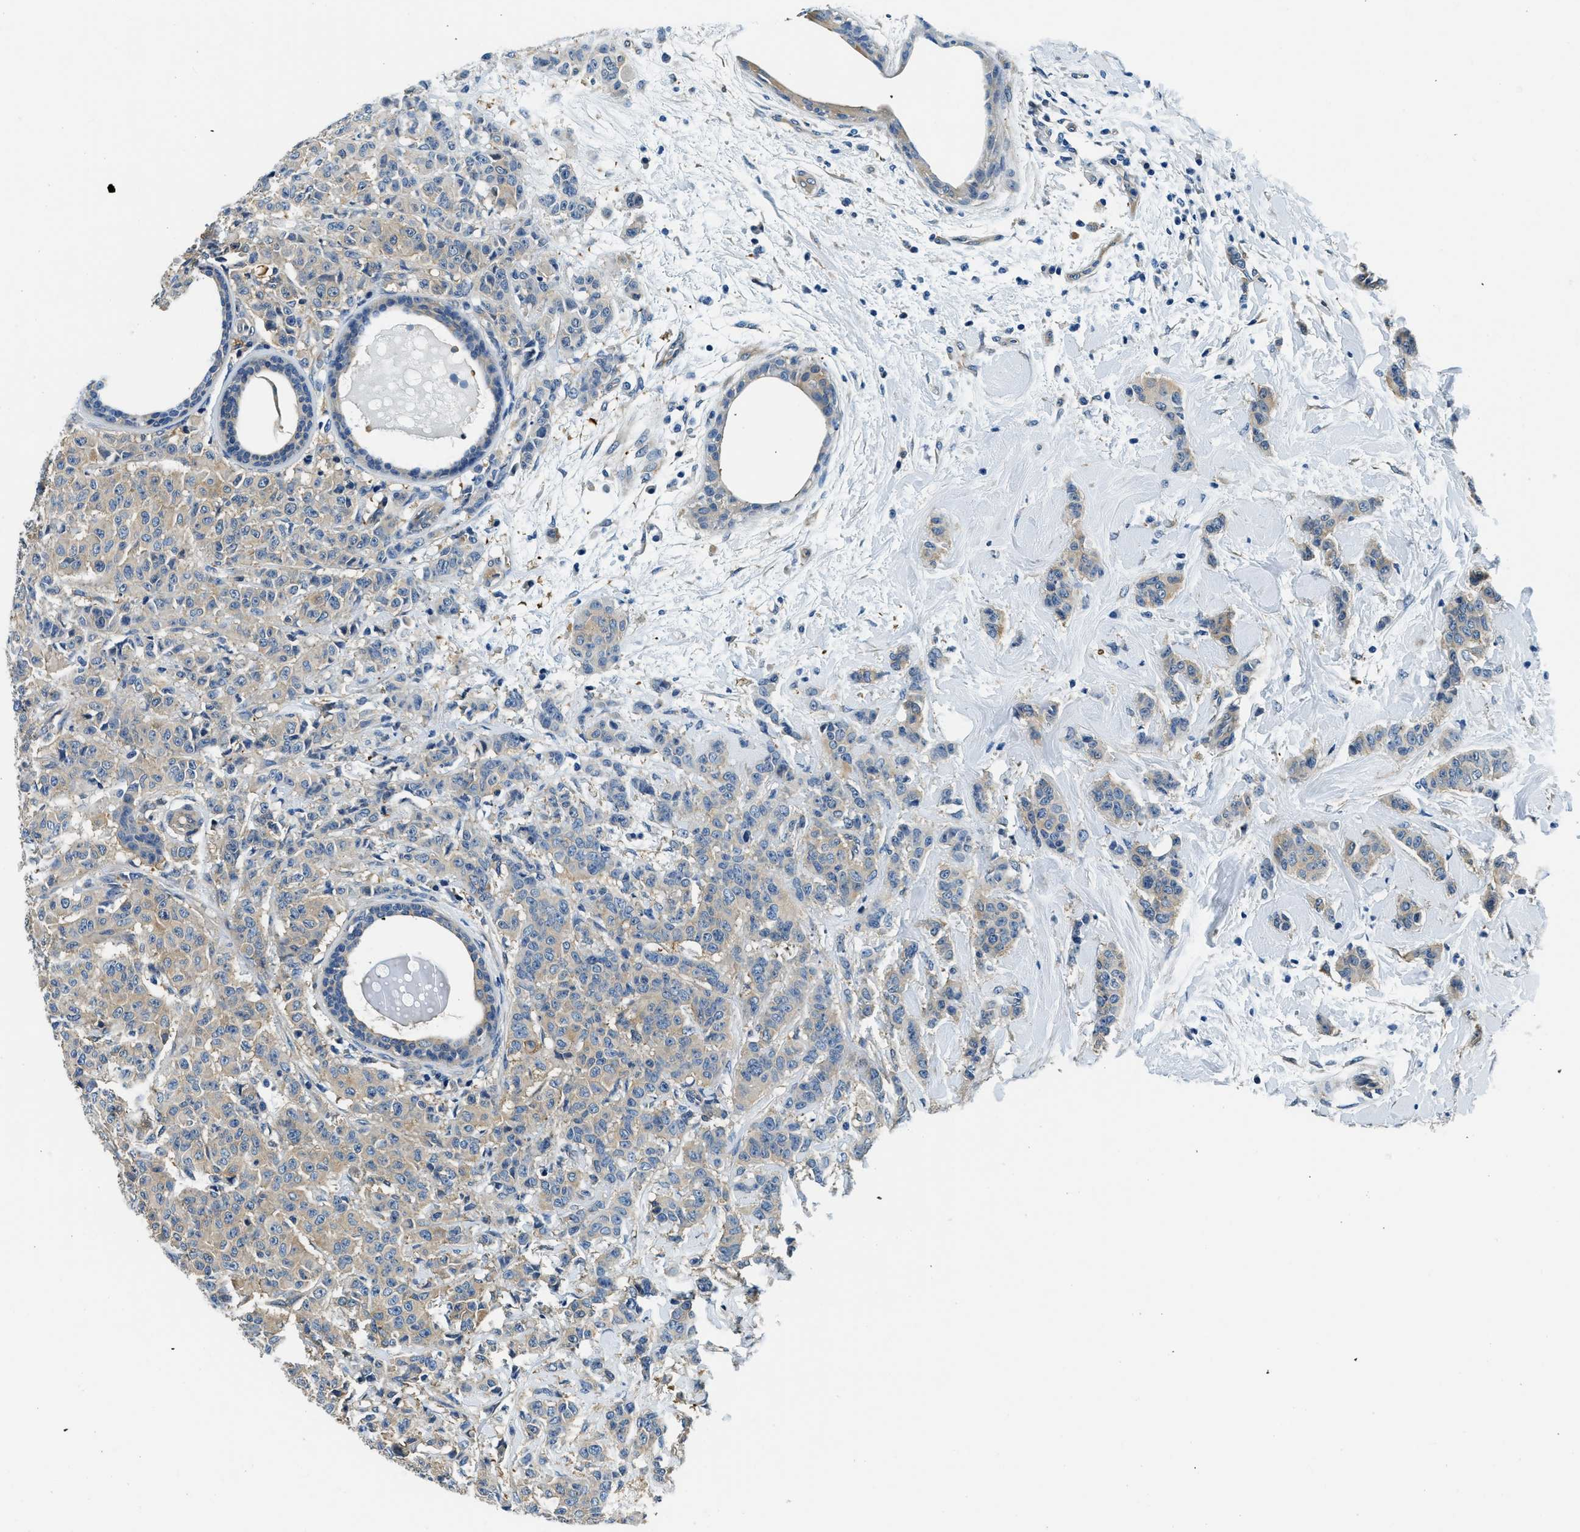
{"staining": {"intensity": "weak", "quantity": ">75%", "location": "cytoplasmic/membranous"}, "tissue": "breast cancer", "cell_type": "Tumor cells", "image_type": "cancer", "snomed": [{"axis": "morphology", "description": "Normal tissue, NOS"}, {"axis": "morphology", "description": "Duct carcinoma"}, {"axis": "topography", "description": "Breast"}], "caption": "A brown stain labels weak cytoplasmic/membranous staining of a protein in human invasive ductal carcinoma (breast) tumor cells.", "gene": "TWF1", "patient": {"sex": "female", "age": 40}}